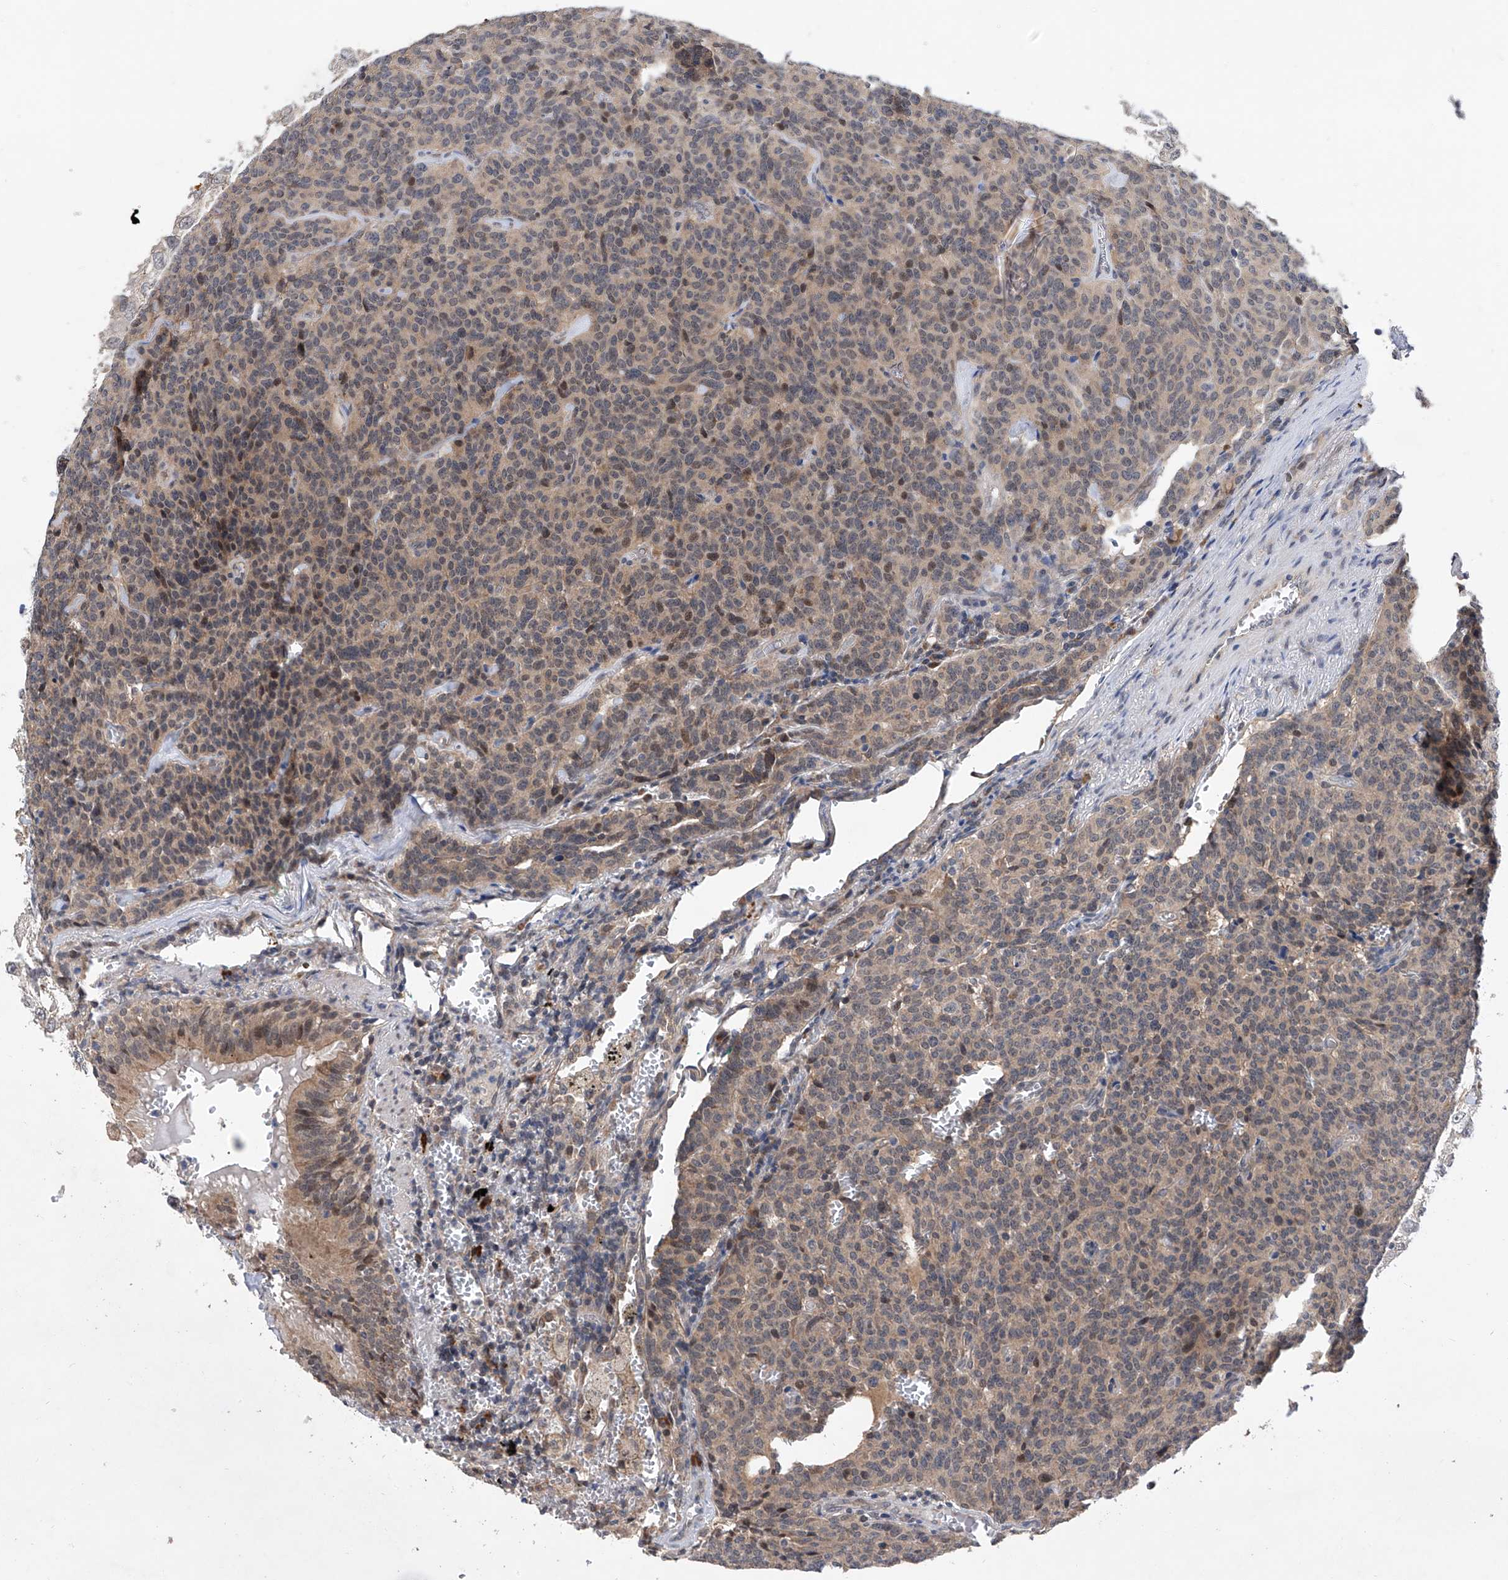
{"staining": {"intensity": "weak", "quantity": "25%-75%", "location": "cytoplasmic/membranous,nuclear"}, "tissue": "carcinoid", "cell_type": "Tumor cells", "image_type": "cancer", "snomed": [{"axis": "morphology", "description": "Carcinoid, malignant, NOS"}, {"axis": "topography", "description": "Lung"}], "caption": "This micrograph reveals carcinoid (malignant) stained with IHC to label a protein in brown. The cytoplasmic/membranous and nuclear of tumor cells show weak positivity for the protein. Nuclei are counter-stained blue.", "gene": "USP45", "patient": {"sex": "female", "age": 46}}